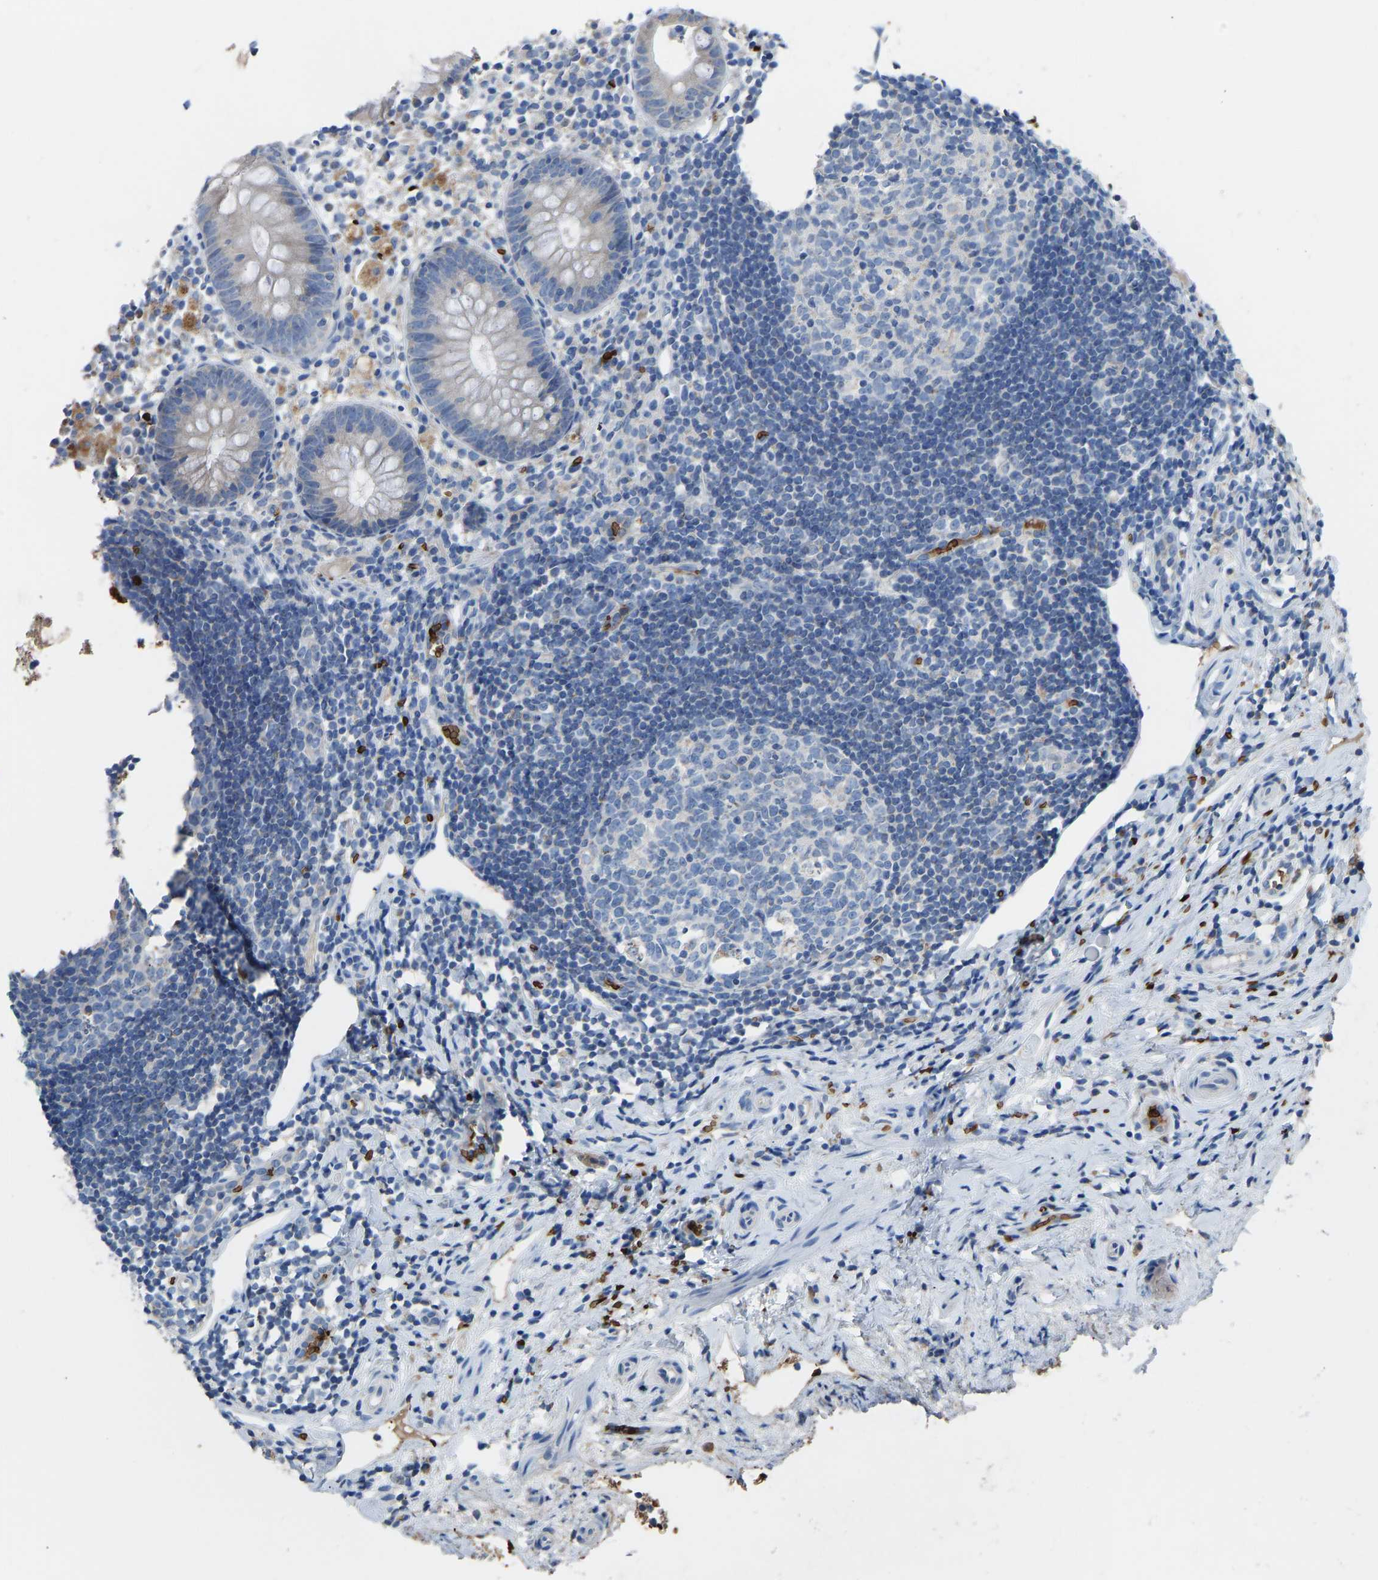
{"staining": {"intensity": "moderate", "quantity": "<25%", "location": "cytoplasmic/membranous"}, "tissue": "appendix", "cell_type": "Glandular cells", "image_type": "normal", "snomed": [{"axis": "morphology", "description": "Normal tissue, NOS"}, {"axis": "topography", "description": "Appendix"}], "caption": "IHC of benign appendix exhibits low levels of moderate cytoplasmic/membranous positivity in about <25% of glandular cells. The staining is performed using DAB (3,3'-diaminobenzidine) brown chromogen to label protein expression. The nuclei are counter-stained blue using hematoxylin.", "gene": "PIGS", "patient": {"sex": "female", "age": 20}}